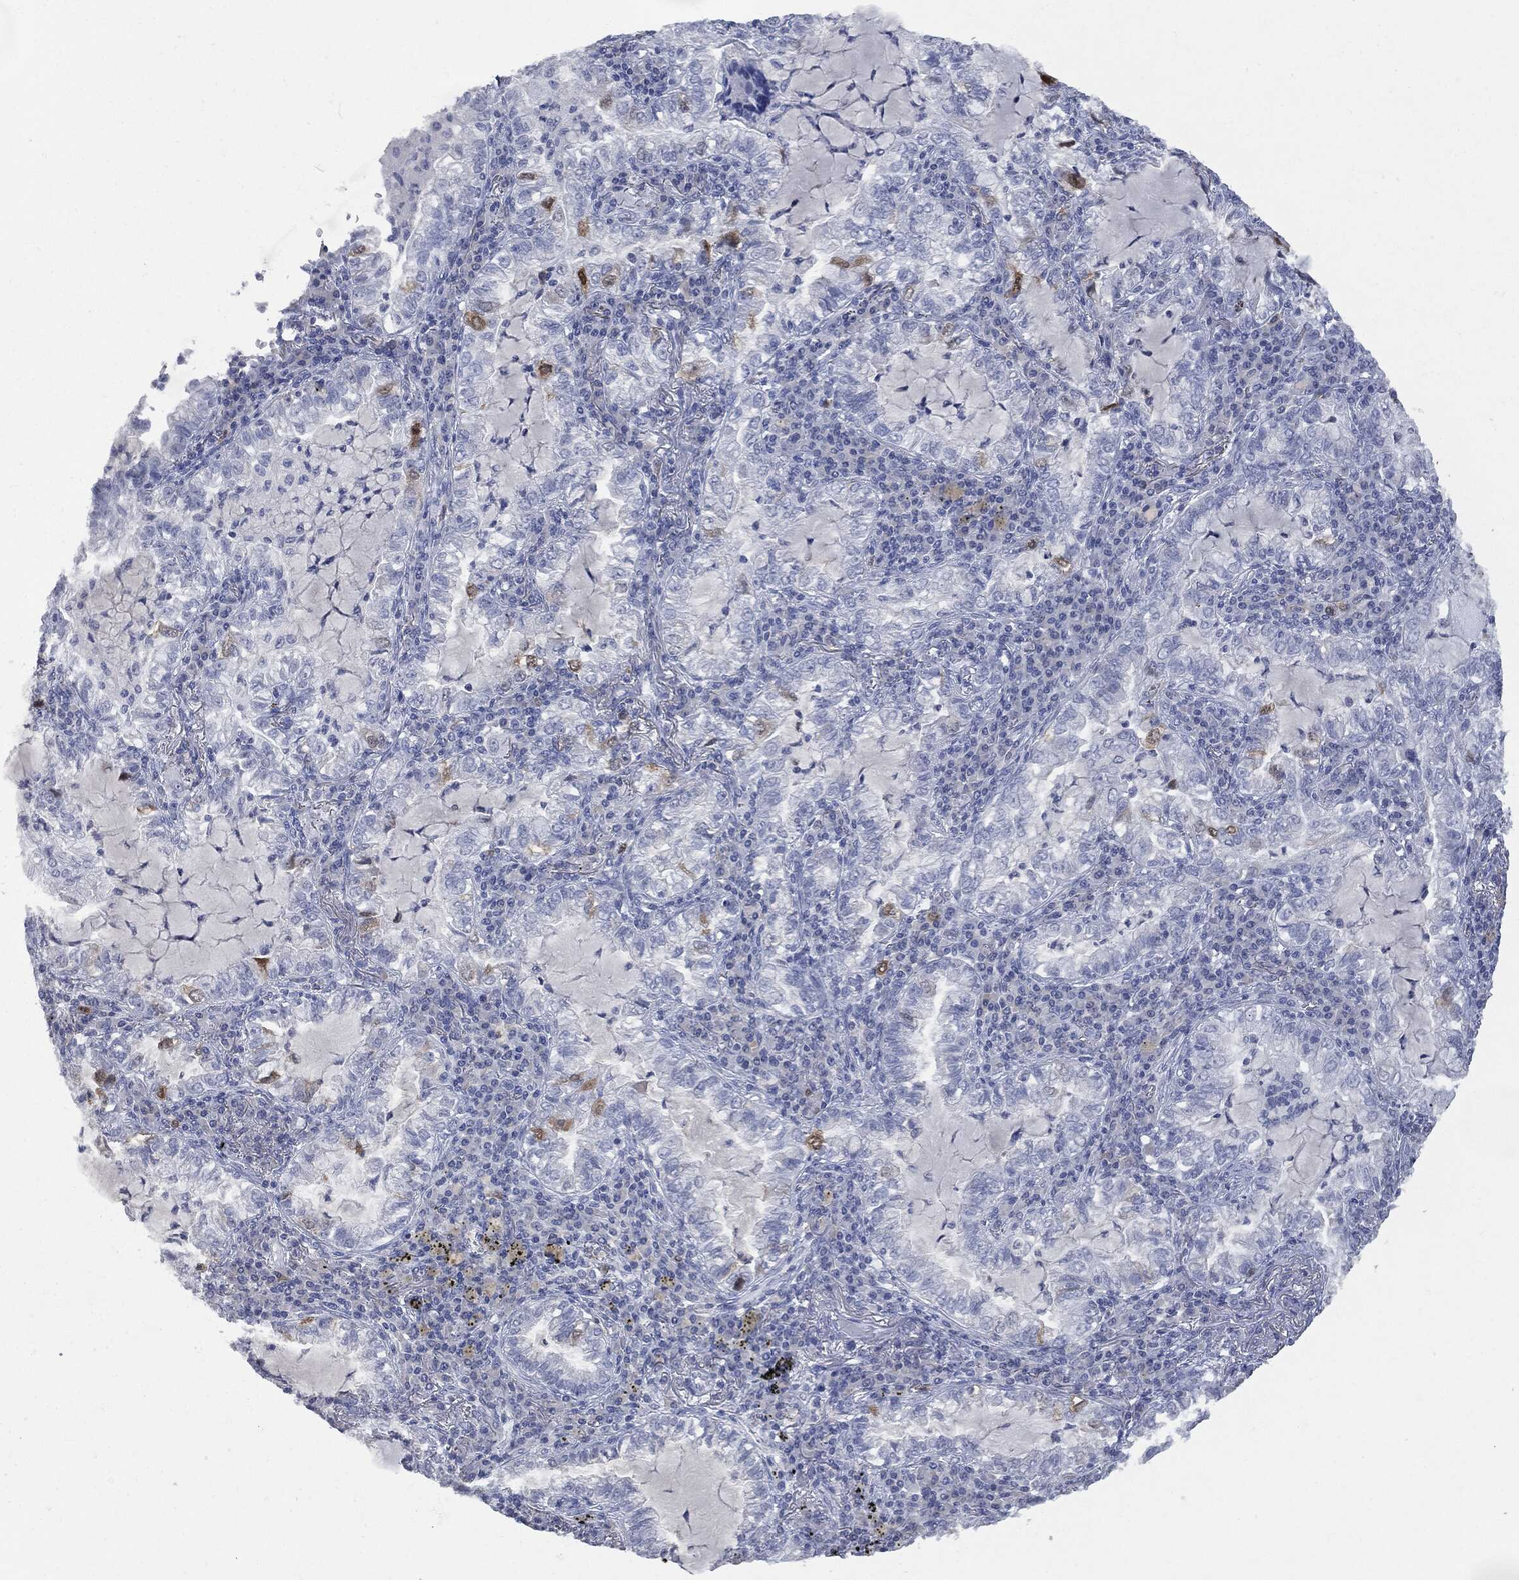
{"staining": {"intensity": "moderate", "quantity": "<25%", "location": "cytoplasmic/membranous"}, "tissue": "lung cancer", "cell_type": "Tumor cells", "image_type": "cancer", "snomed": [{"axis": "morphology", "description": "Adenocarcinoma, NOS"}, {"axis": "topography", "description": "Lung"}], "caption": "This micrograph shows lung cancer stained with immunohistochemistry (IHC) to label a protein in brown. The cytoplasmic/membranous of tumor cells show moderate positivity for the protein. Nuclei are counter-stained blue.", "gene": "UBE2C", "patient": {"sex": "female", "age": 73}}